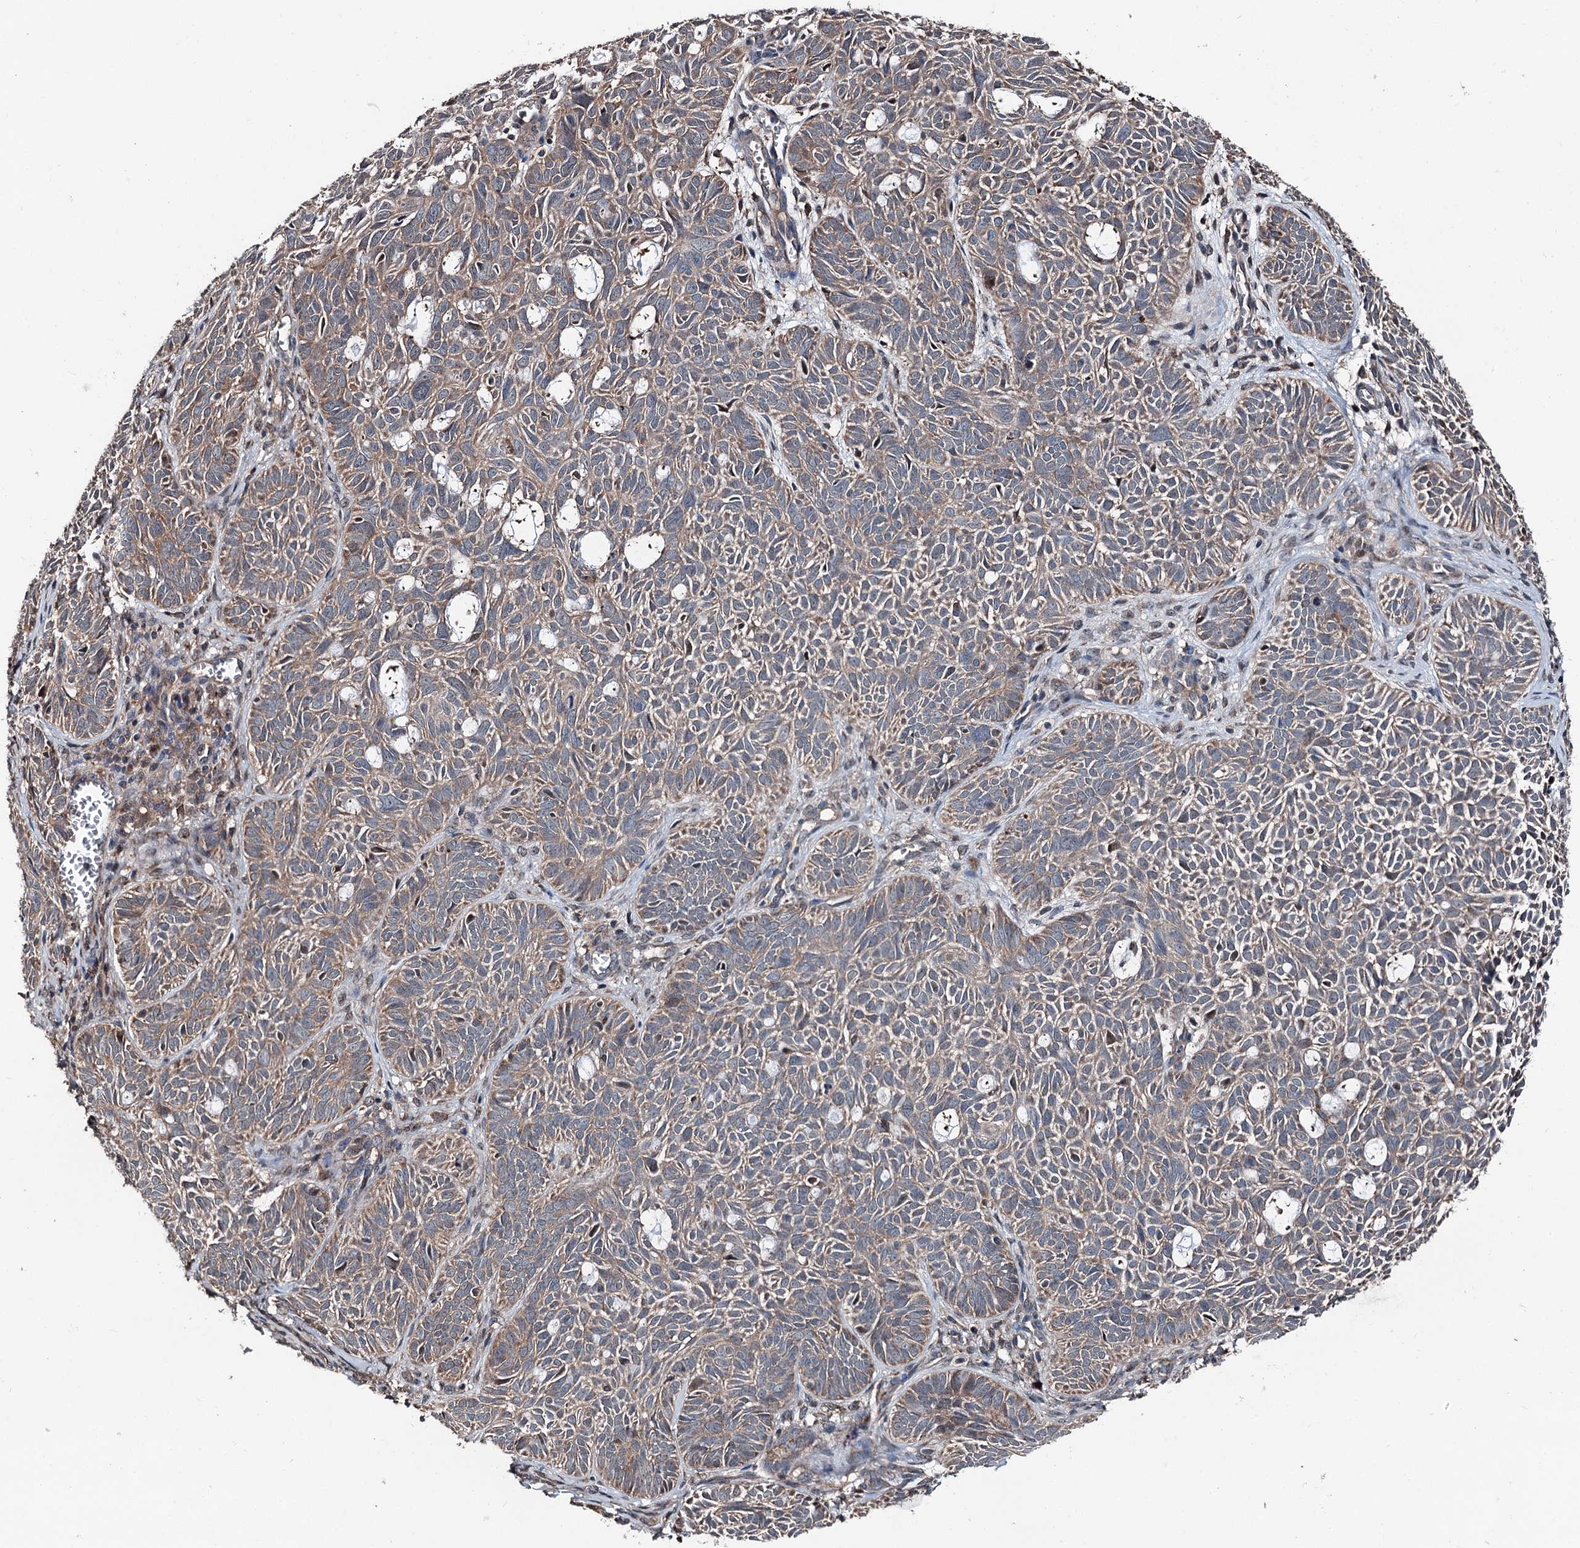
{"staining": {"intensity": "moderate", "quantity": "25%-75%", "location": "cytoplasmic/membranous"}, "tissue": "skin cancer", "cell_type": "Tumor cells", "image_type": "cancer", "snomed": [{"axis": "morphology", "description": "Basal cell carcinoma"}, {"axis": "topography", "description": "Skin"}], "caption": "A micrograph showing moderate cytoplasmic/membranous positivity in about 25%-75% of tumor cells in basal cell carcinoma (skin), as visualized by brown immunohistochemical staining.", "gene": "PSMD13", "patient": {"sex": "male", "age": 69}}